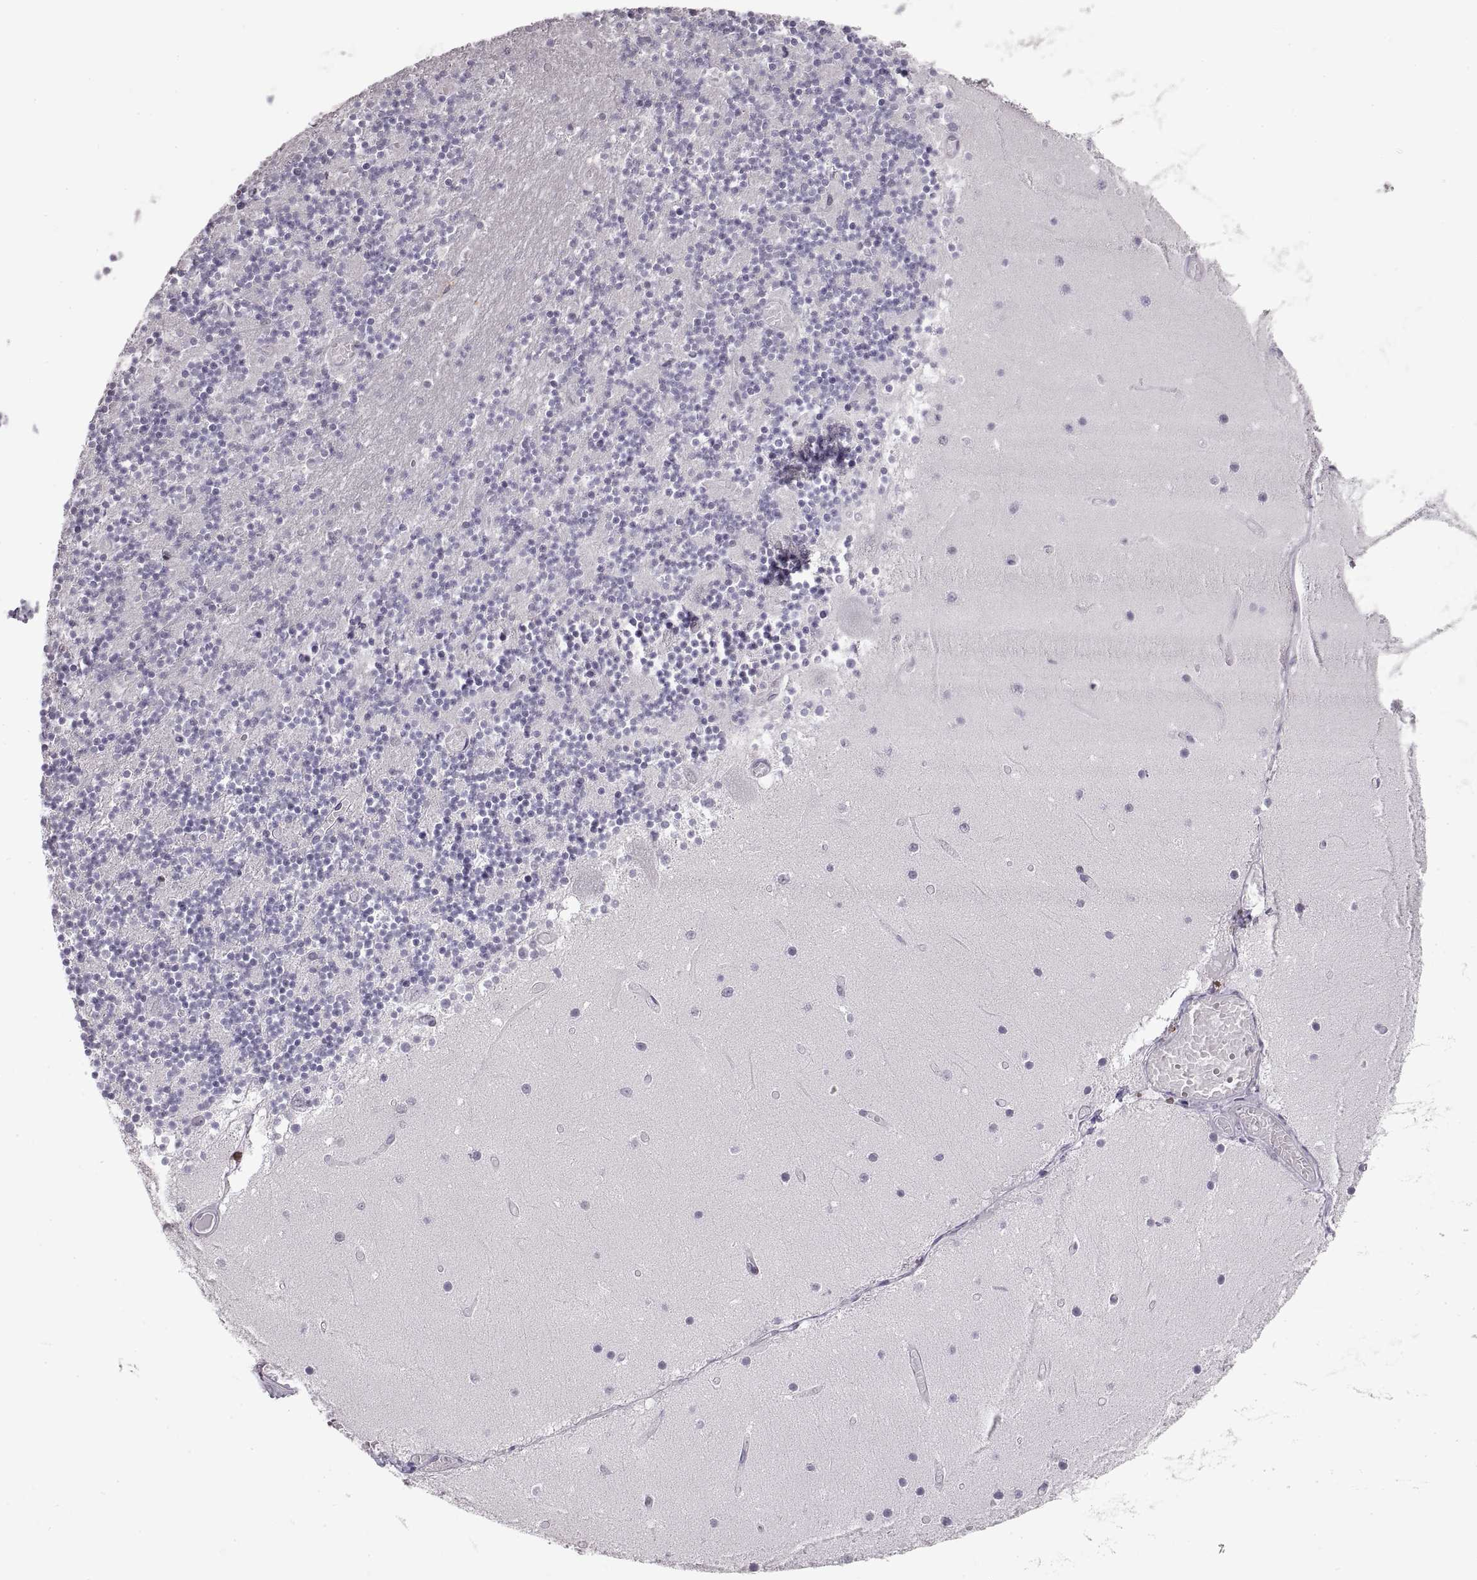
{"staining": {"intensity": "negative", "quantity": "none", "location": "none"}, "tissue": "cerebellum", "cell_type": "Cells in granular layer", "image_type": "normal", "snomed": [{"axis": "morphology", "description": "Normal tissue, NOS"}, {"axis": "topography", "description": "Cerebellum"}], "caption": "Photomicrograph shows no significant protein staining in cells in granular layer of unremarkable cerebellum.", "gene": "NANOS3", "patient": {"sex": "female", "age": 28}}